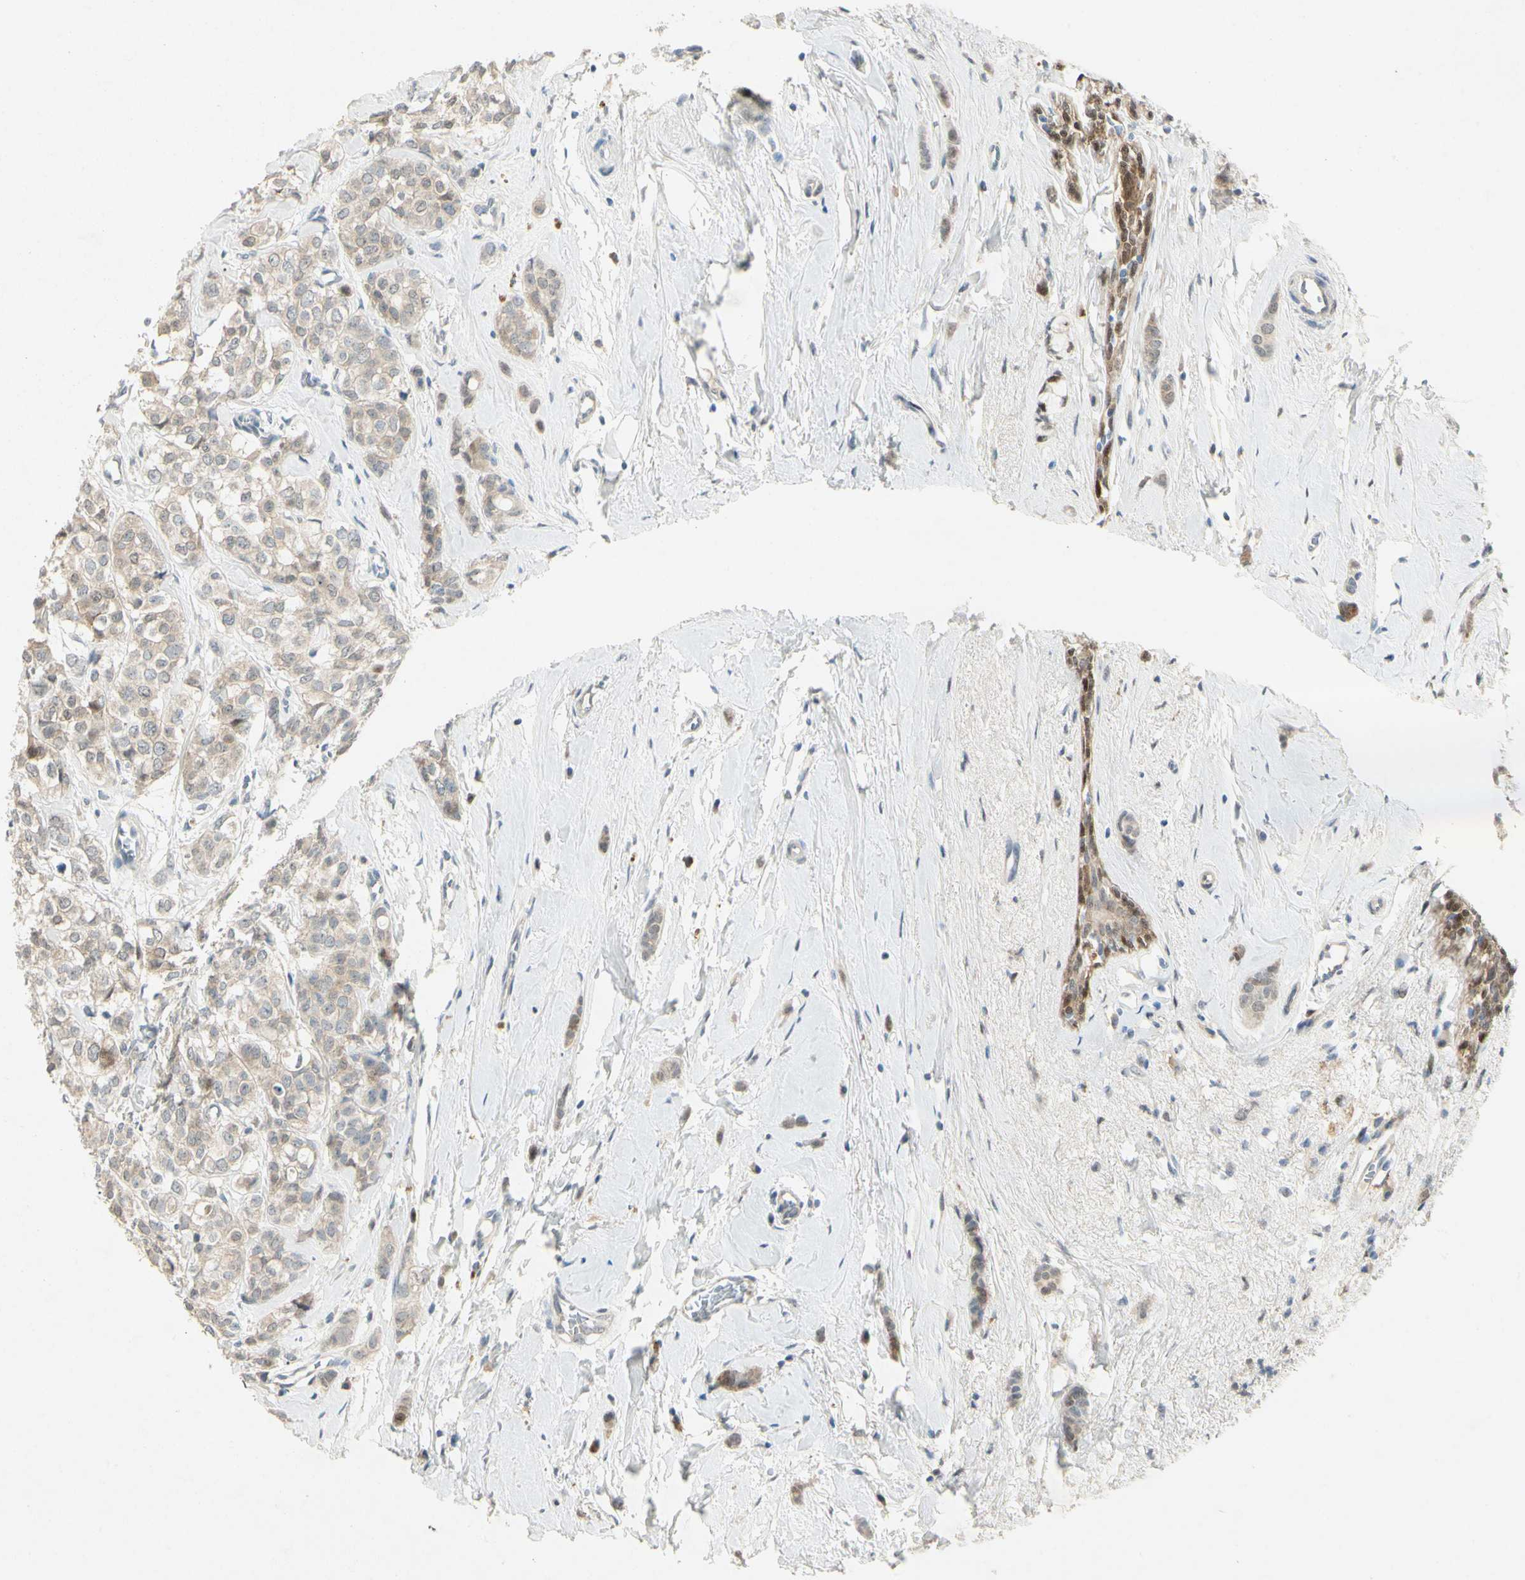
{"staining": {"intensity": "weak", "quantity": "<25%", "location": "cytoplasmic/membranous"}, "tissue": "breast cancer", "cell_type": "Tumor cells", "image_type": "cancer", "snomed": [{"axis": "morphology", "description": "Lobular carcinoma"}, {"axis": "topography", "description": "Breast"}], "caption": "The immunohistochemistry photomicrograph has no significant expression in tumor cells of breast cancer tissue.", "gene": "HSPA1B", "patient": {"sex": "female", "age": 60}}